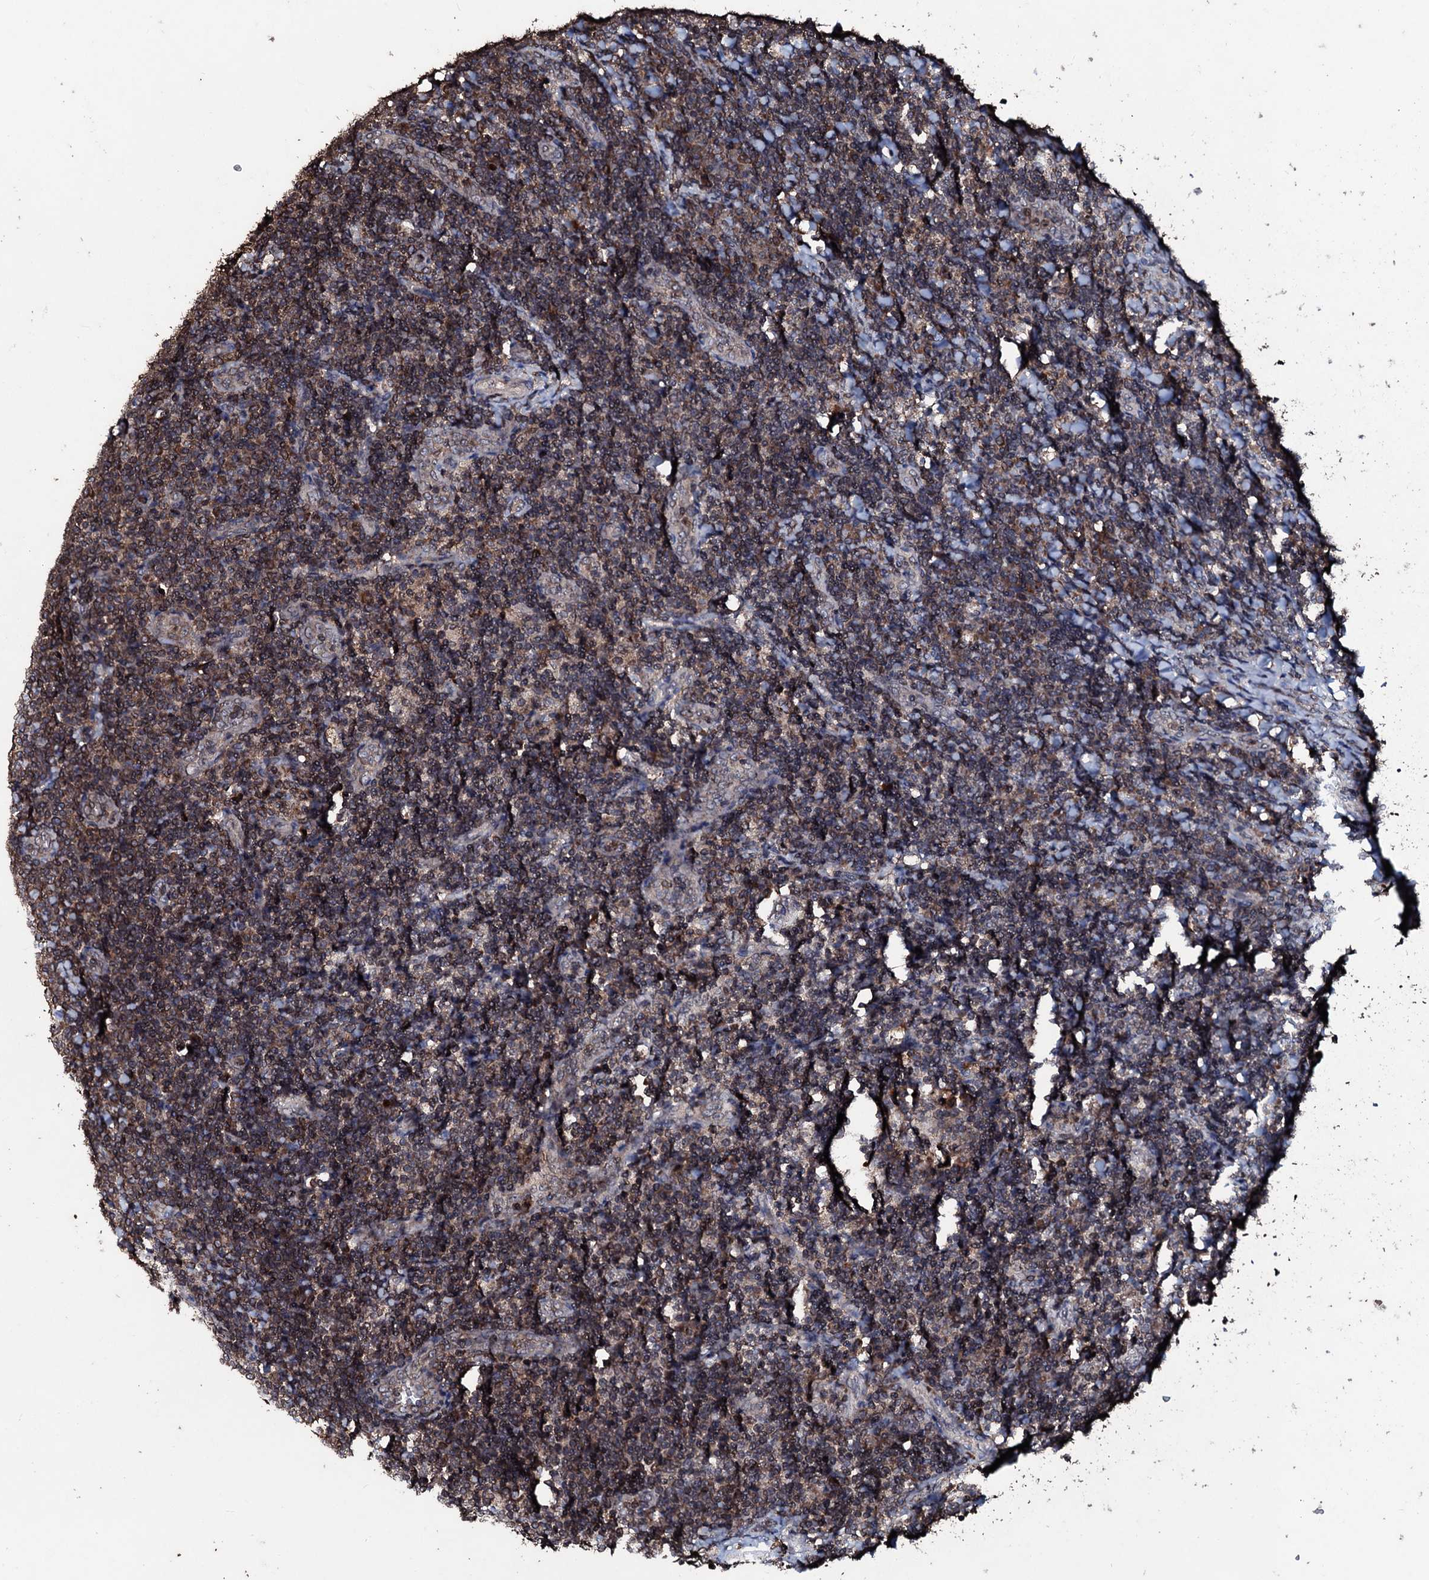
{"staining": {"intensity": "moderate", "quantity": ">75%", "location": "cytoplasmic/membranous"}, "tissue": "tonsil", "cell_type": "Germinal center cells", "image_type": "normal", "snomed": [{"axis": "morphology", "description": "Normal tissue, NOS"}, {"axis": "topography", "description": "Tonsil"}], "caption": "Protein staining shows moderate cytoplasmic/membranous staining in approximately >75% of germinal center cells in unremarkable tonsil.", "gene": "SDHAF2", "patient": {"sex": "male", "age": 17}}